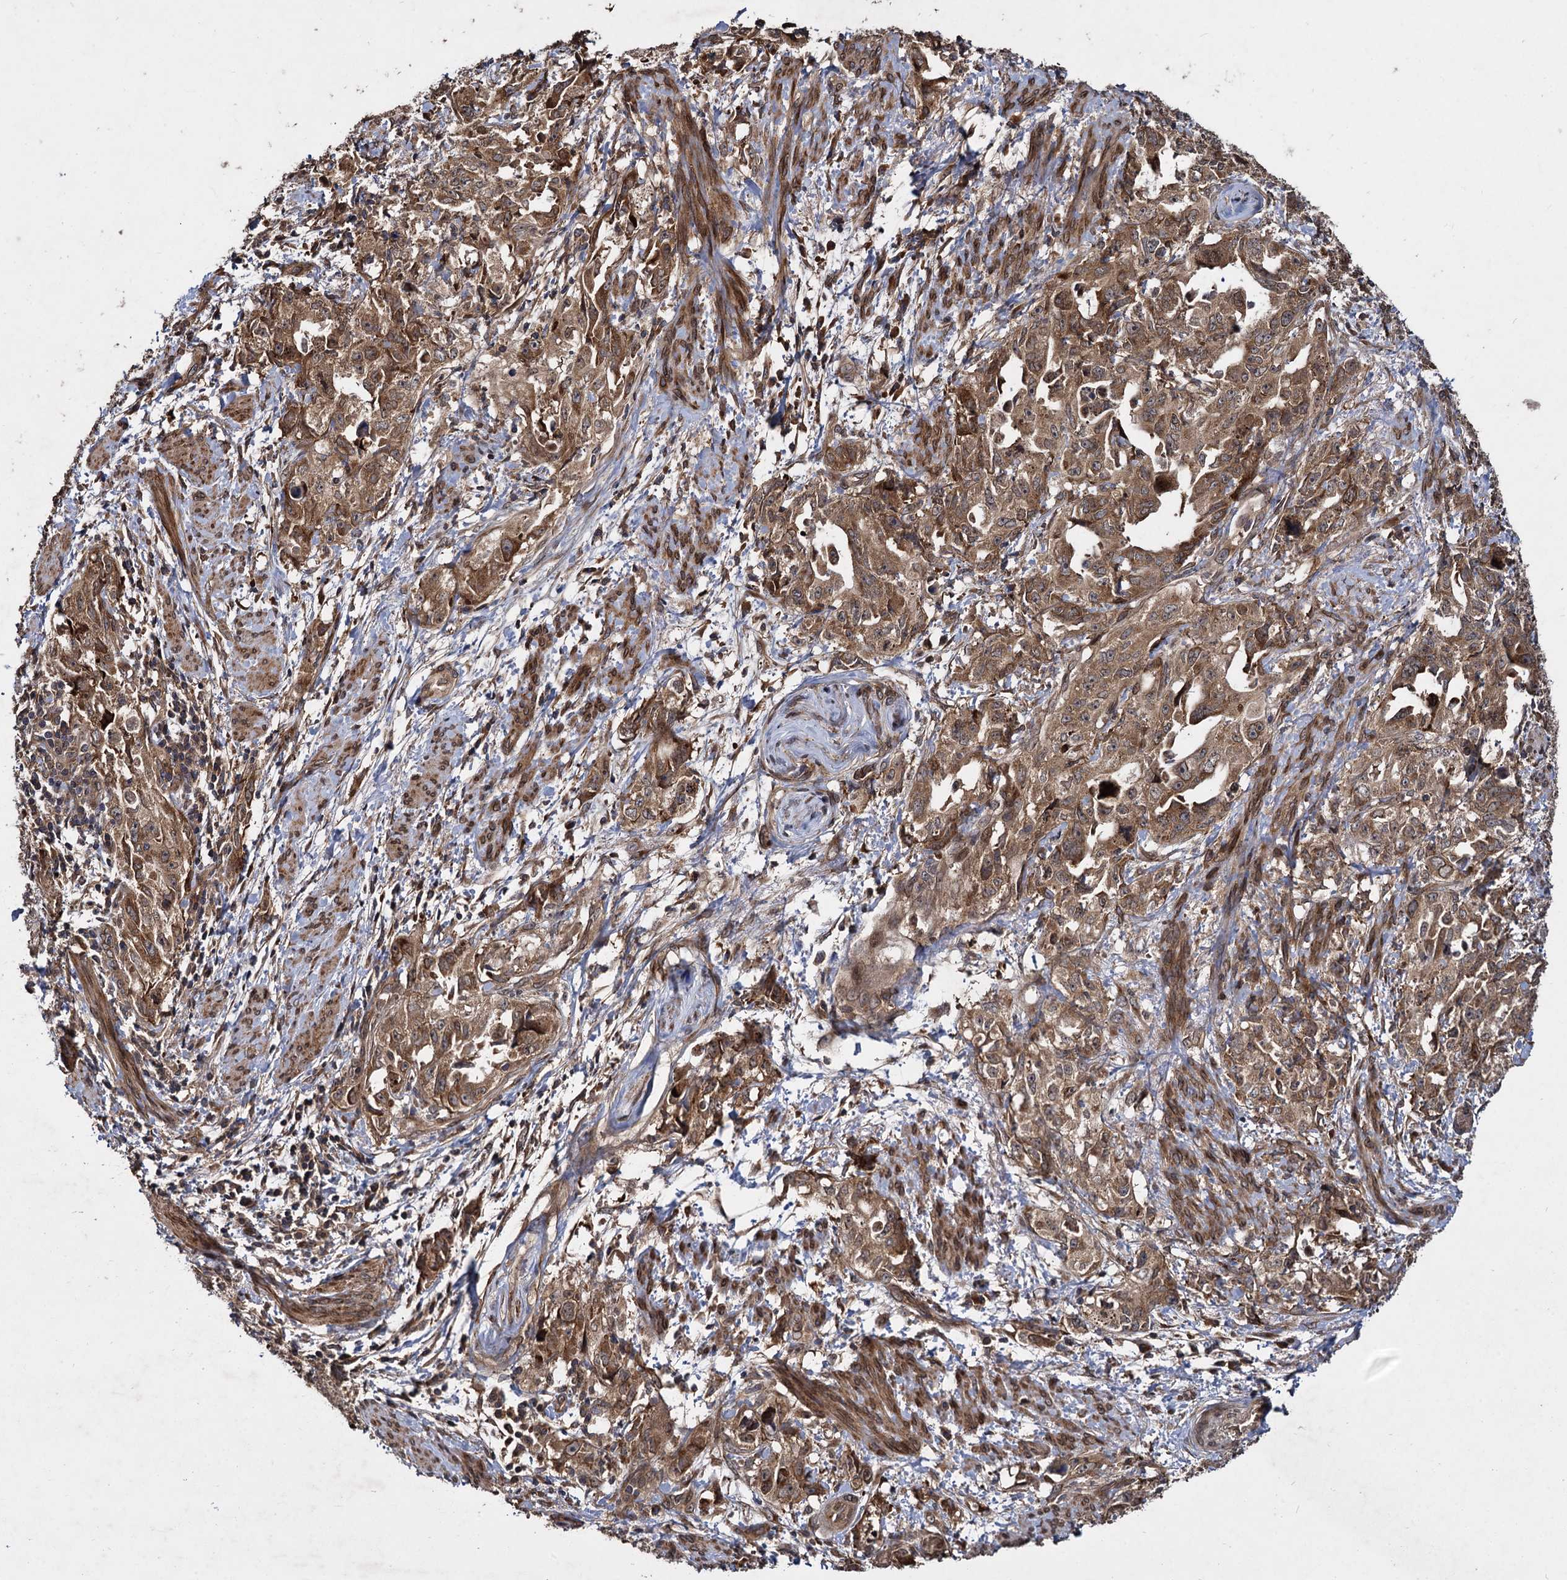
{"staining": {"intensity": "moderate", "quantity": ">75%", "location": "cytoplasmic/membranous,nuclear"}, "tissue": "endometrial cancer", "cell_type": "Tumor cells", "image_type": "cancer", "snomed": [{"axis": "morphology", "description": "Adenocarcinoma, NOS"}, {"axis": "topography", "description": "Endometrium"}], "caption": "Moderate cytoplasmic/membranous and nuclear positivity for a protein is appreciated in about >75% of tumor cells of endometrial adenocarcinoma using immunohistochemistry (IHC).", "gene": "DCP1B", "patient": {"sex": "female", "age": 65}}